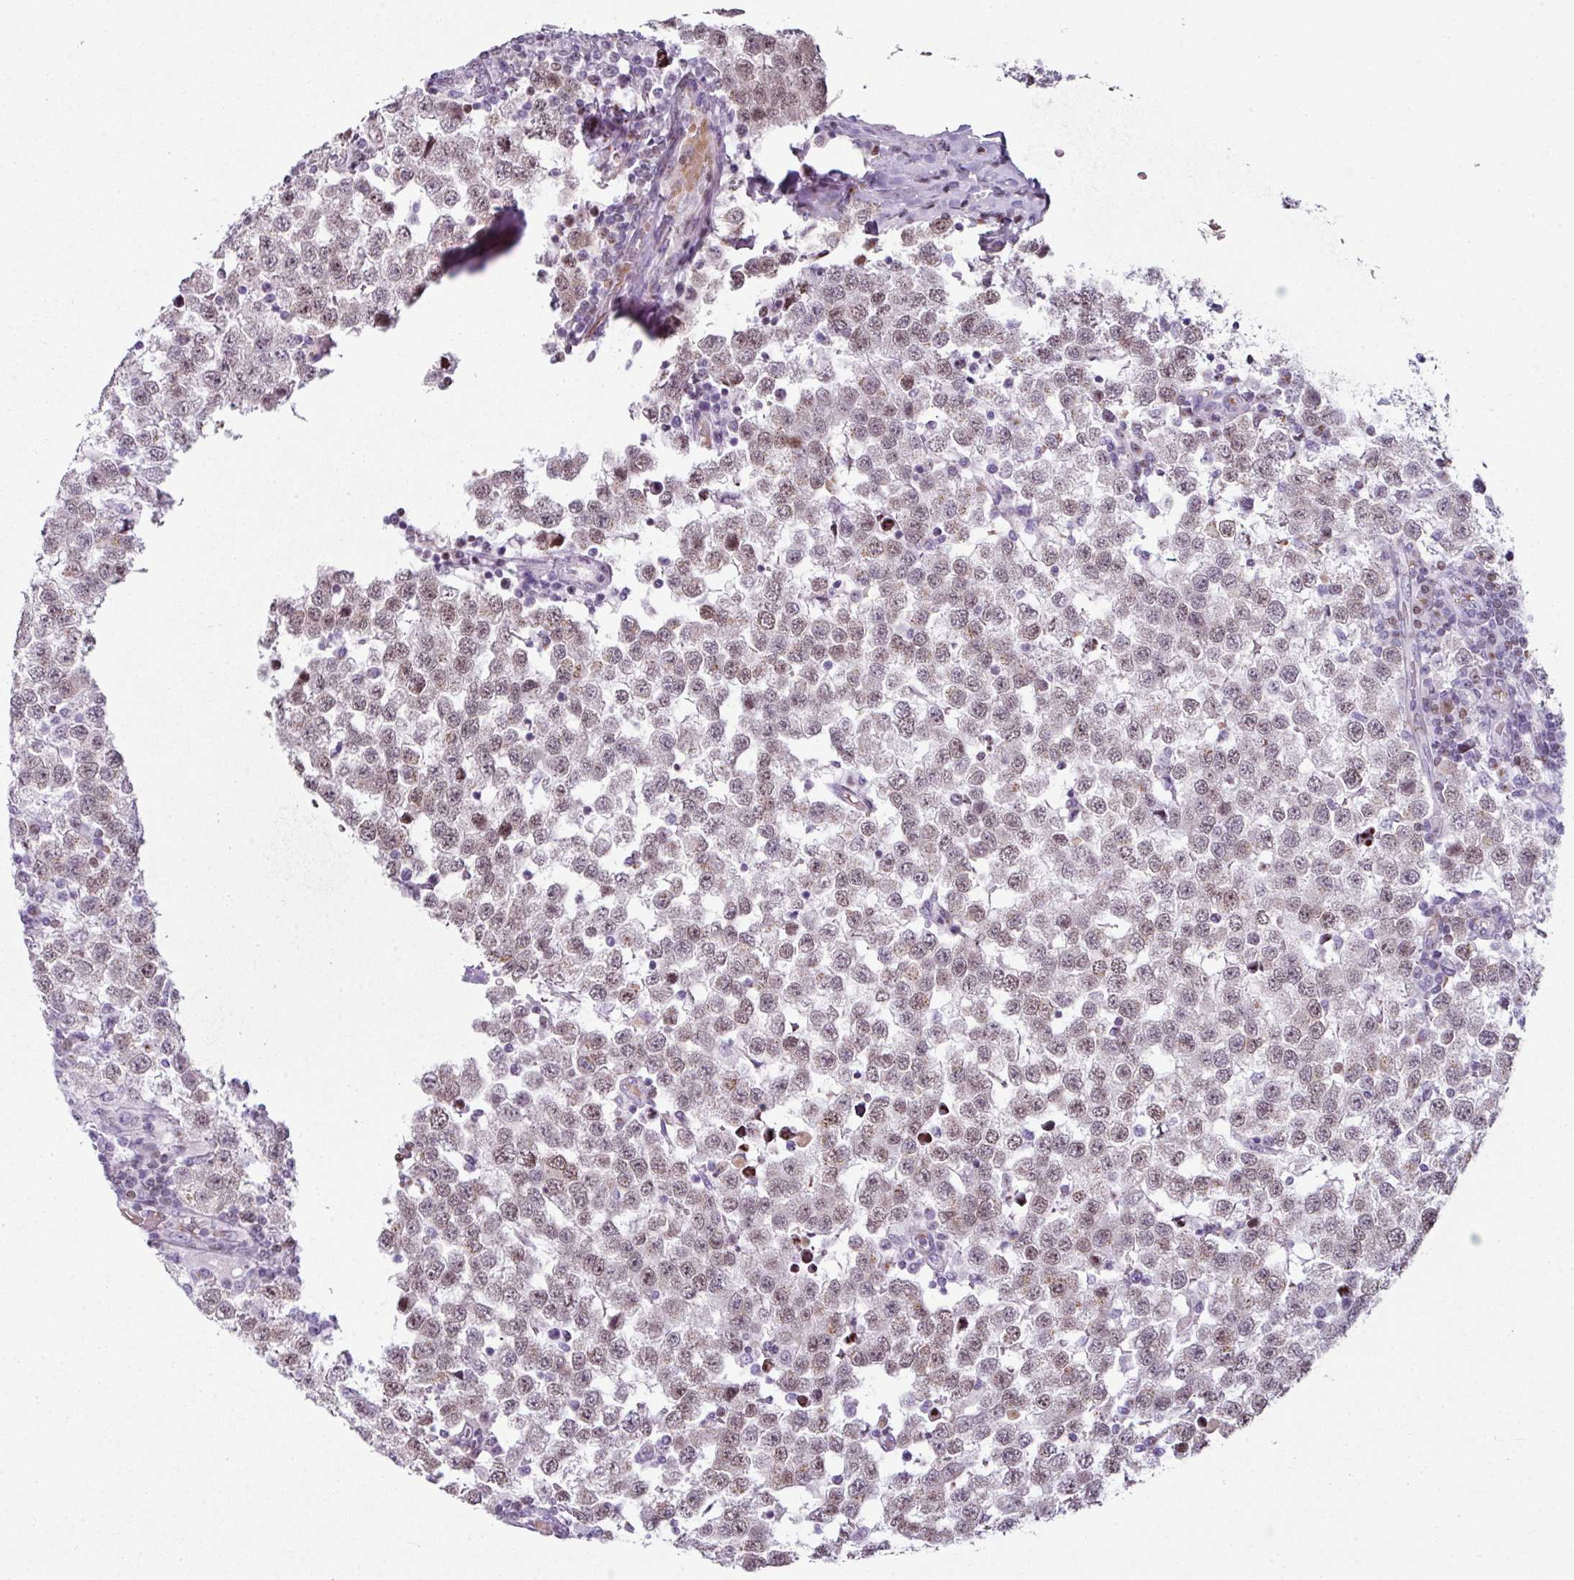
{"staining": {"intensity": "weak", "quantity": "25%-75%", "location": "nuclear"}, "tissue": "testis cancer", "cell_type": "Tumor cells", "image_type": "cancer", "snomed": [{"axis": "morphology", "description": "Seminoma, NOS"}, {"axis": "topography", "description": "Testis"}], "caption": "The histopathology image reveals a brown stain indicating the presence of a protein in the nuclear of tumor cells in testis cancer (seminoma). The staining is performed using DAB (3,3'-diaminobenzidine) brown chromogen to label protein expression. The nuclei are counter-stained blue using hematoxylin.", "gene": "SYT8", "patient": {"sex": "male", "age": 34}}